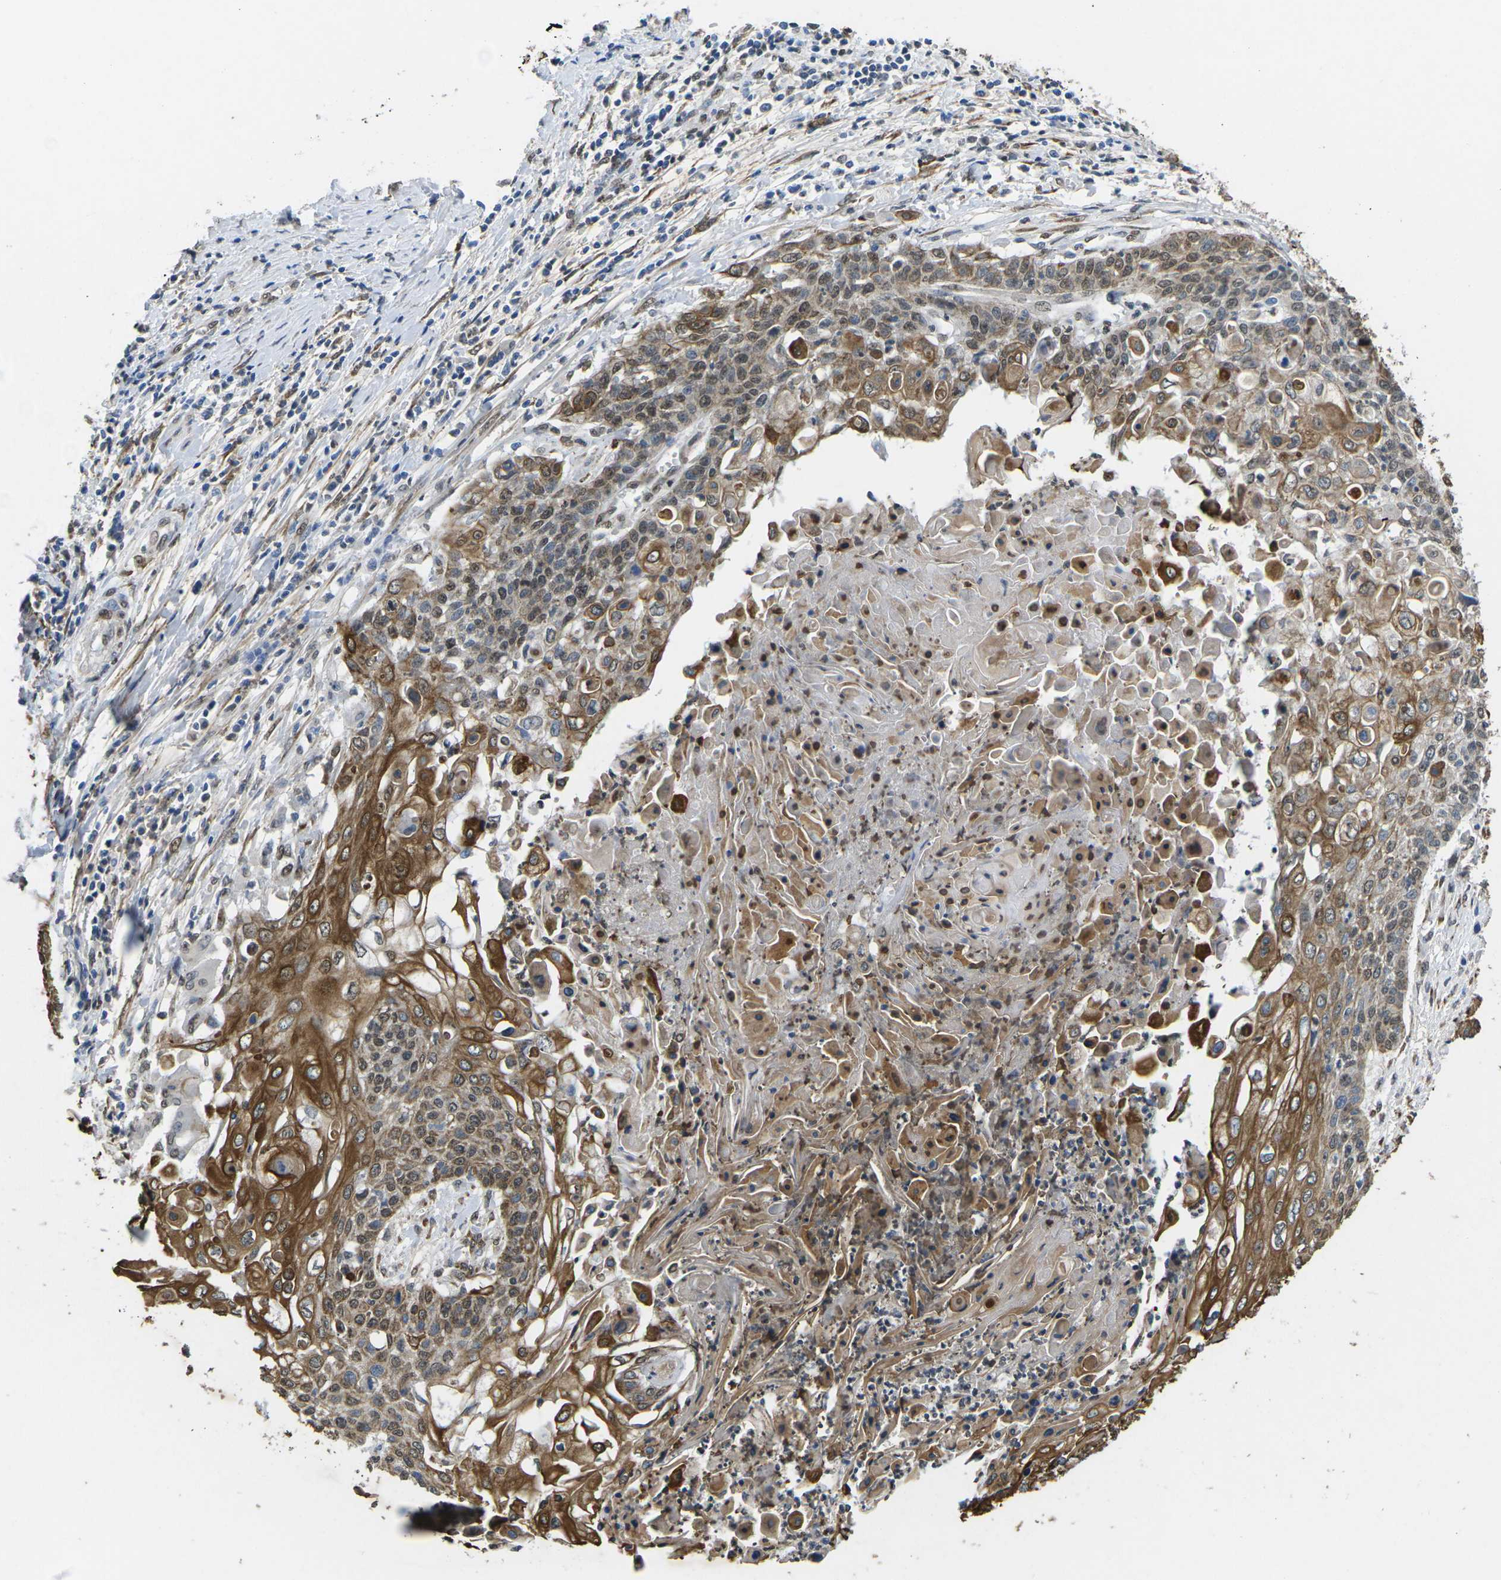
{"staining": {"intensity": "moderate", "quantity": ">75%", "location": "cytoplasmic/membranous,nuclear"}, "tissue": "cervical cancer", "cell_type": "Tumor cells", "image_type": "cancer", "snomed": [{"axis": "morphology", "description": "Squamous cell carcinoma, NOS"}, {"axis": "topography", "description": "Cervix"}], "caption": "Cervical squamous cell carcinoma was stained to show a protein in brown. There is medium levels of moderate cytoplasmic/membranous and nuclear staining in about >75% of tumor cells. The staining was performed using DAB (3,3'-diaminobenzidine) to visualize the protein expression in brown, while the nuclei were stained in blue with hematoxylin (Magnification: 20x).", "gene": "SCNN1B", "patient": {"sex": "female", "age": 39}}